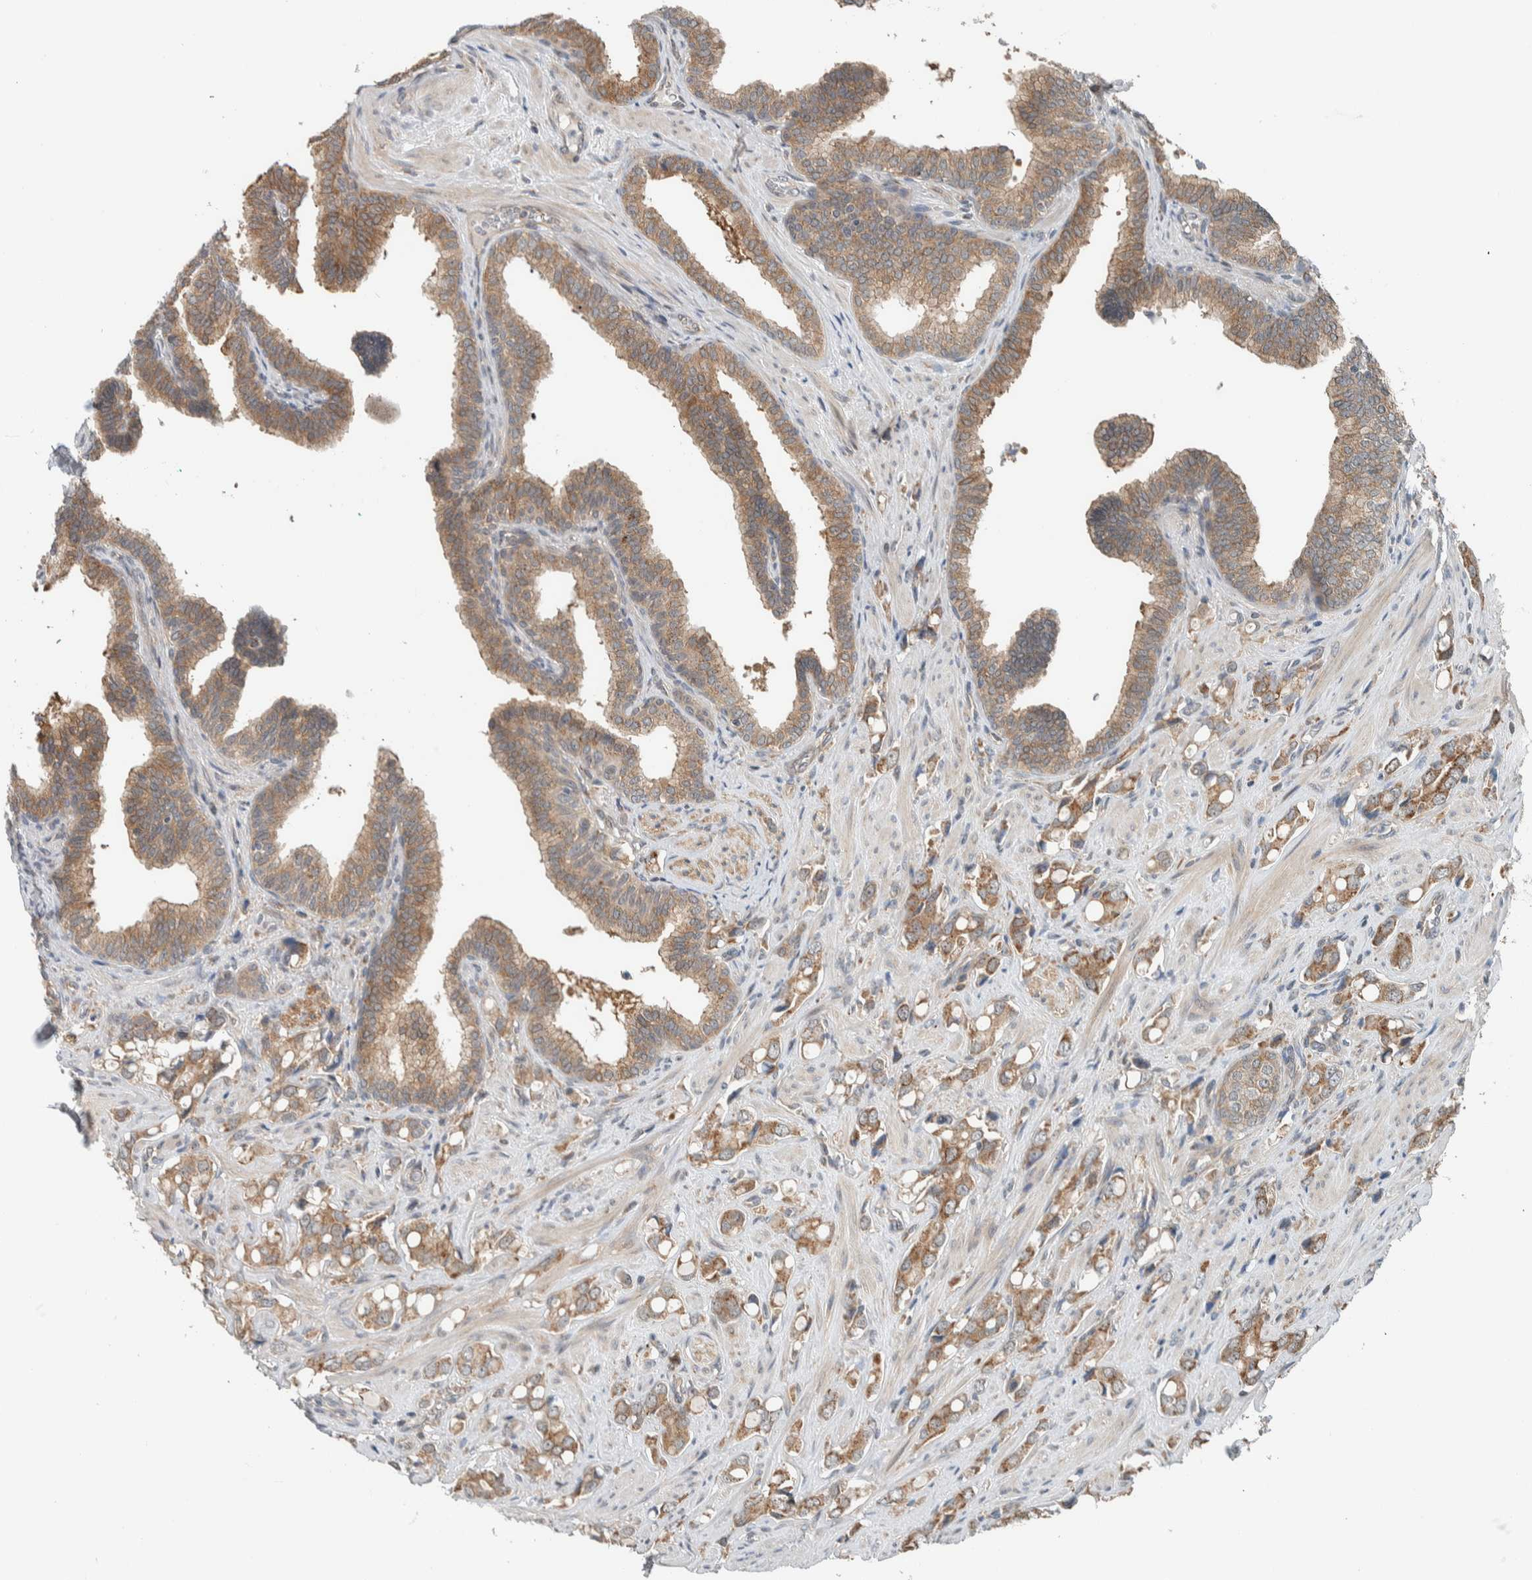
{"staining": {"intensity": "moderate", "quantity": ">75%", "location": "cytoplasmic/membranous"}, "tissue": "prostate cancer", "cell_type": "Tumor cells", "image_type": "cancer", "snomed": [{"axis": "morphology", "description": "Adenocarcinoma, High grade"}, {"axis": "topography", "description": "Prostate"}], "caption": "Prostate cancer (adenocarcinoma (high-grade)) was stained to show a protein in brown. There is medium levels of moderate cytoplasmic/membranous positivity in approximately >75% of tumor cells.", "gene": "RERE", "patient": {"sex": "male", "age": 52}}